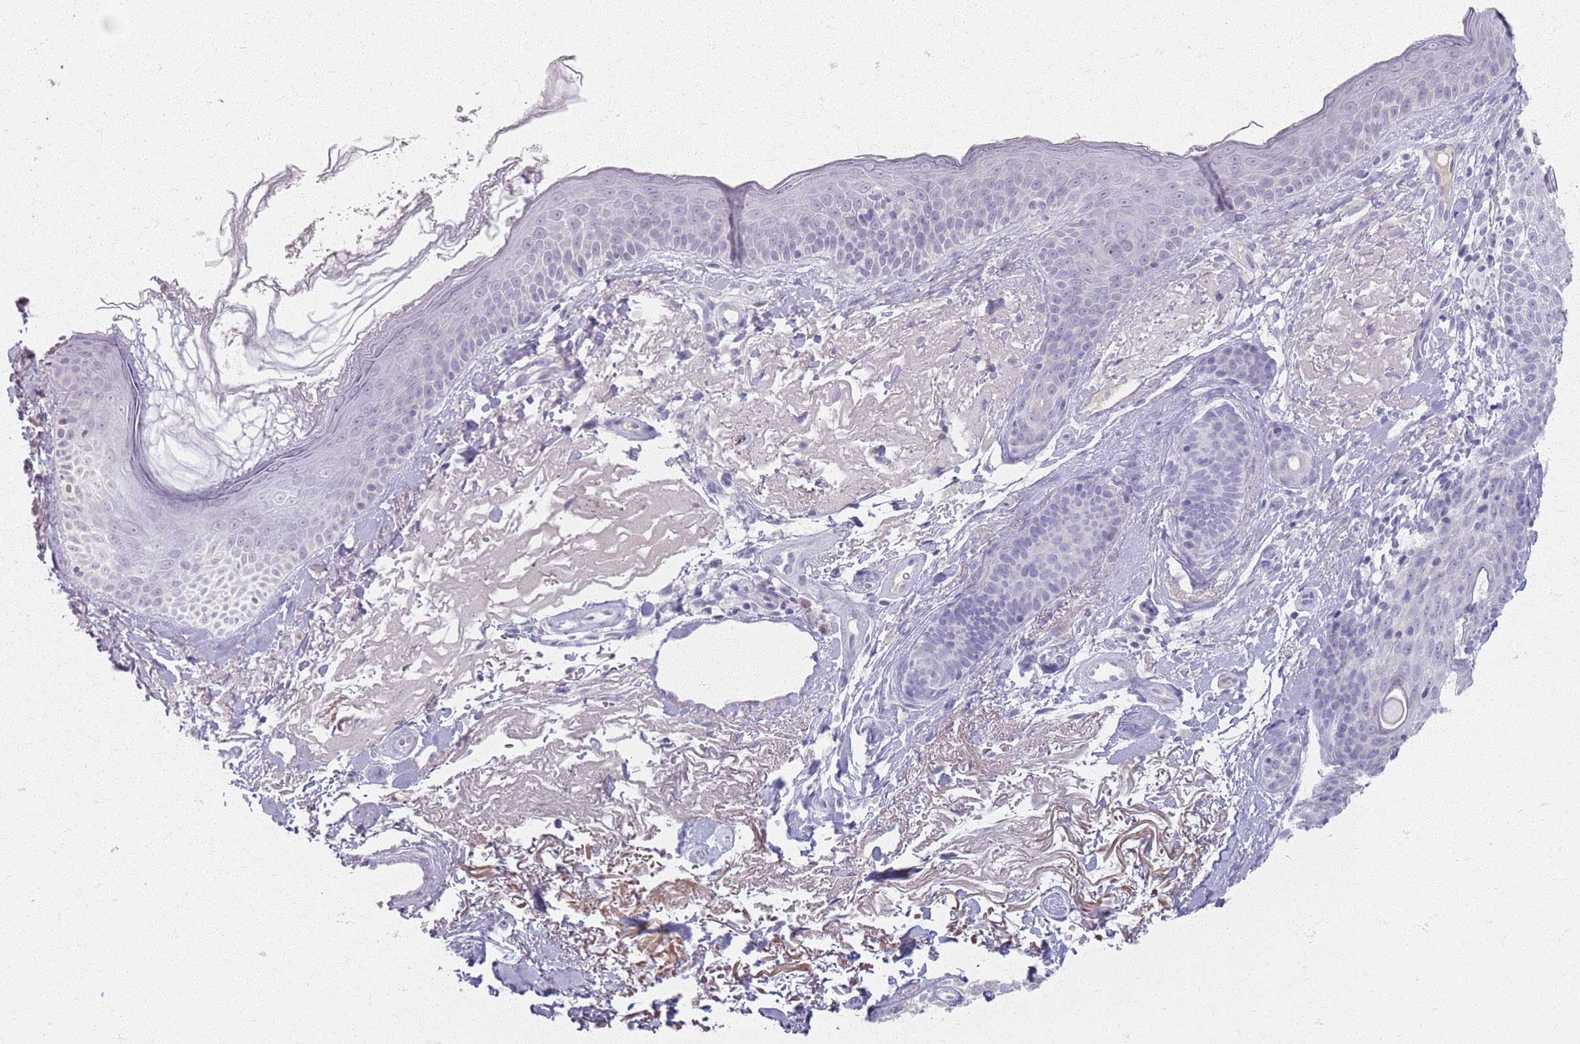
{"staining": {"intensity": "negative", "quantity": "none", "location": "none"}, "tissue": "skin cancer", "cell_type": "Tumor cells", "image_type": "cancer", "snomed": [{"axis": "morphology", "description": "Basal cell carcinoma"}, {"axis": "topography", "description": "Skin"}], "caption": "This photomicrograph is of basal cell carcinoma (skin) stained with immunohistochemistry (IHC) to label a protein in brown with the nuclei are counter-stained blue. There is no expression in tumor cells.", "gene": "CRIPT", "patient": {"sex": "female", "age": 77}}